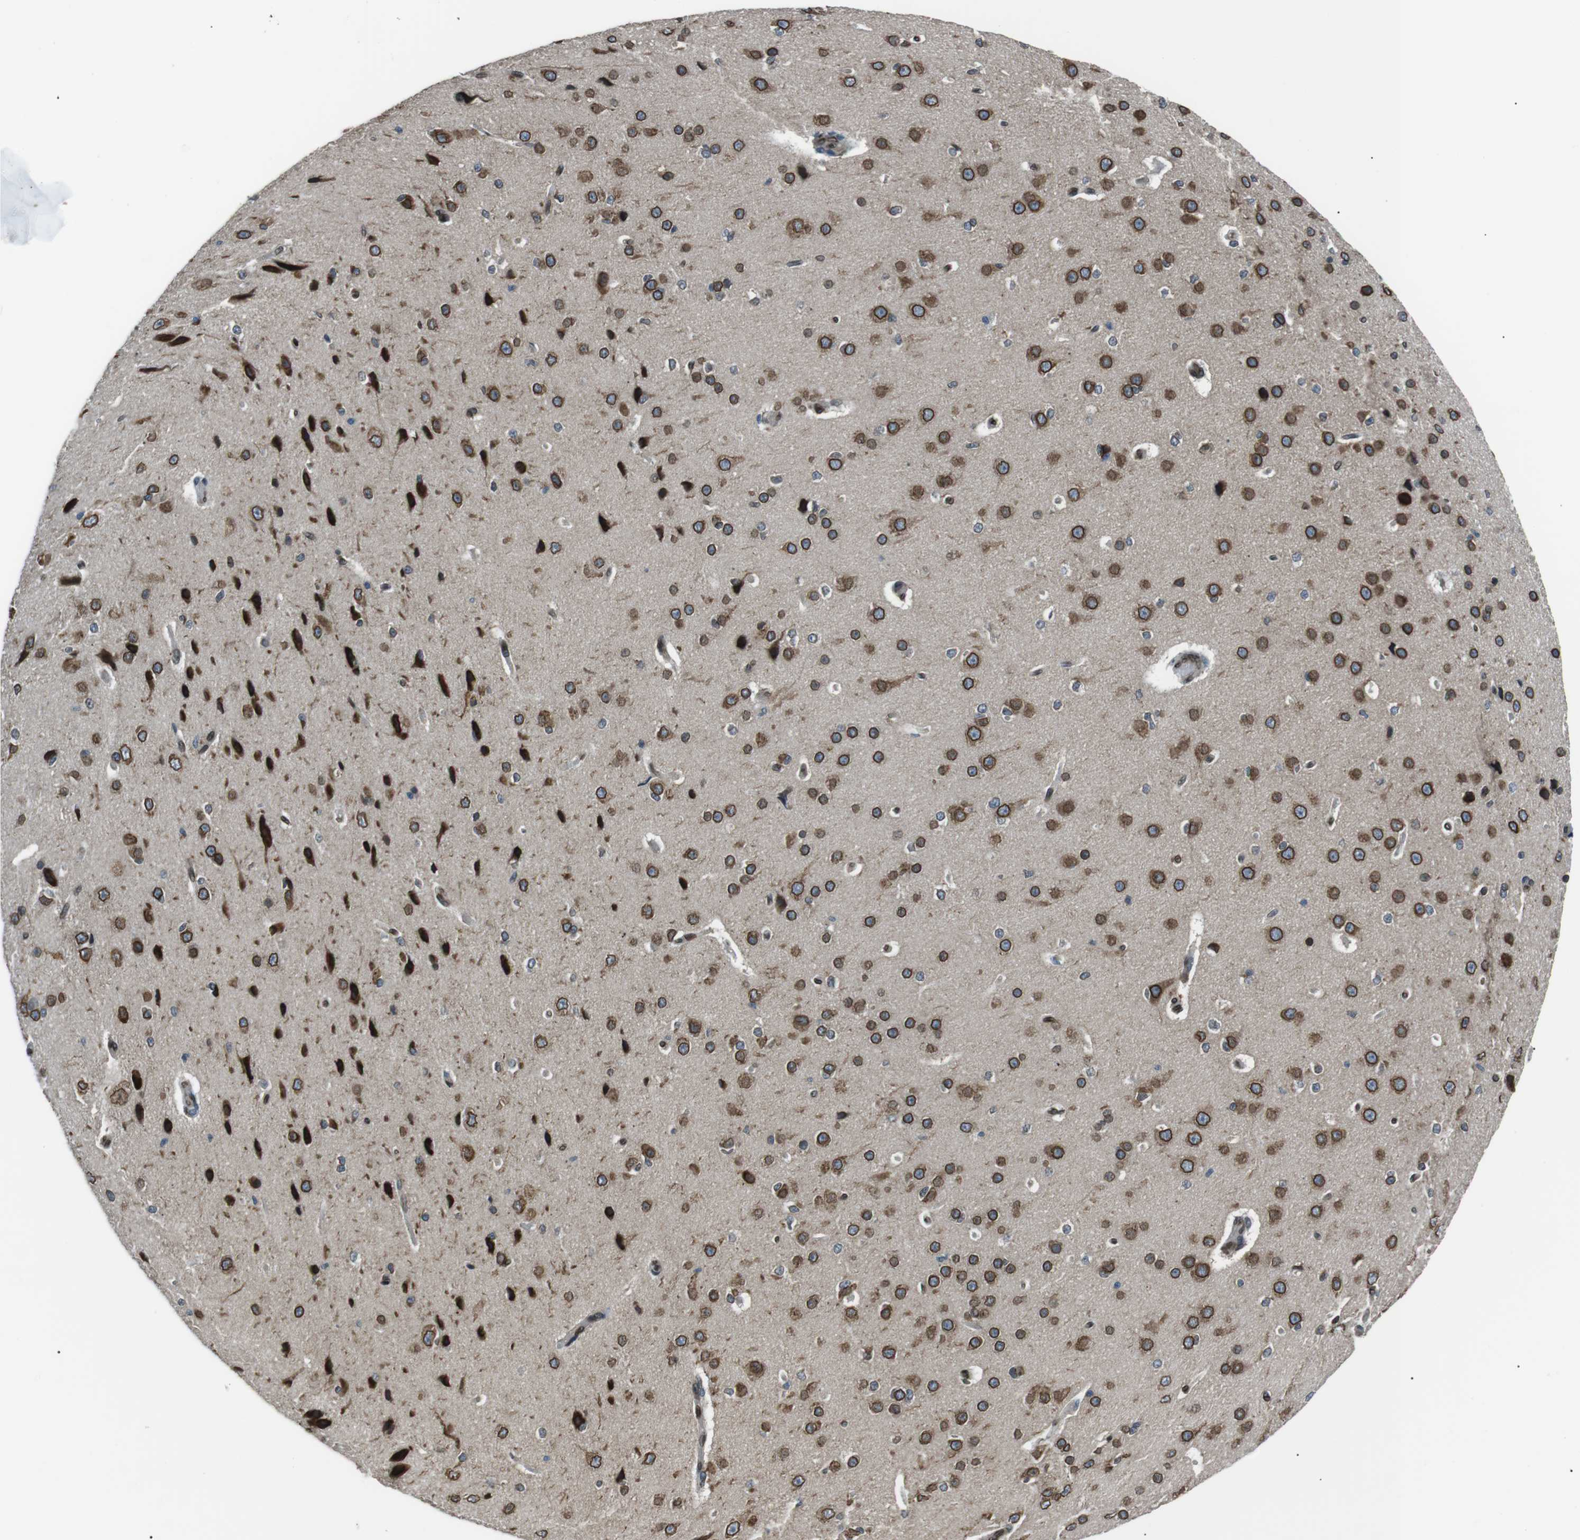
{"staining": {"intensity": "negative", "quantity": "none", "location": "none"}, "tissue": "cerebral cortex", "cell_type": "Endothelial cells", "image_type": "normal", "snomed": [{"axis": "morphology", "description": "Normal tissue, NOS"}, {"axis": "morphology", "description": "Developmental malformation"}, {"axis": "topography", "description": "Cerebral cortex"}], "caption": "The photomicrograph demonstrates no staining of endothelial cells in unremarkable cerebral cortex. Brightfield microscopy of IHC stained with DAB (3,3'-diaminobenzidine) (brown) and hematoxylin (blue), captured at high magnification.", "gene": "TMX4", "patient": {"sex": "female", "age": 30}}